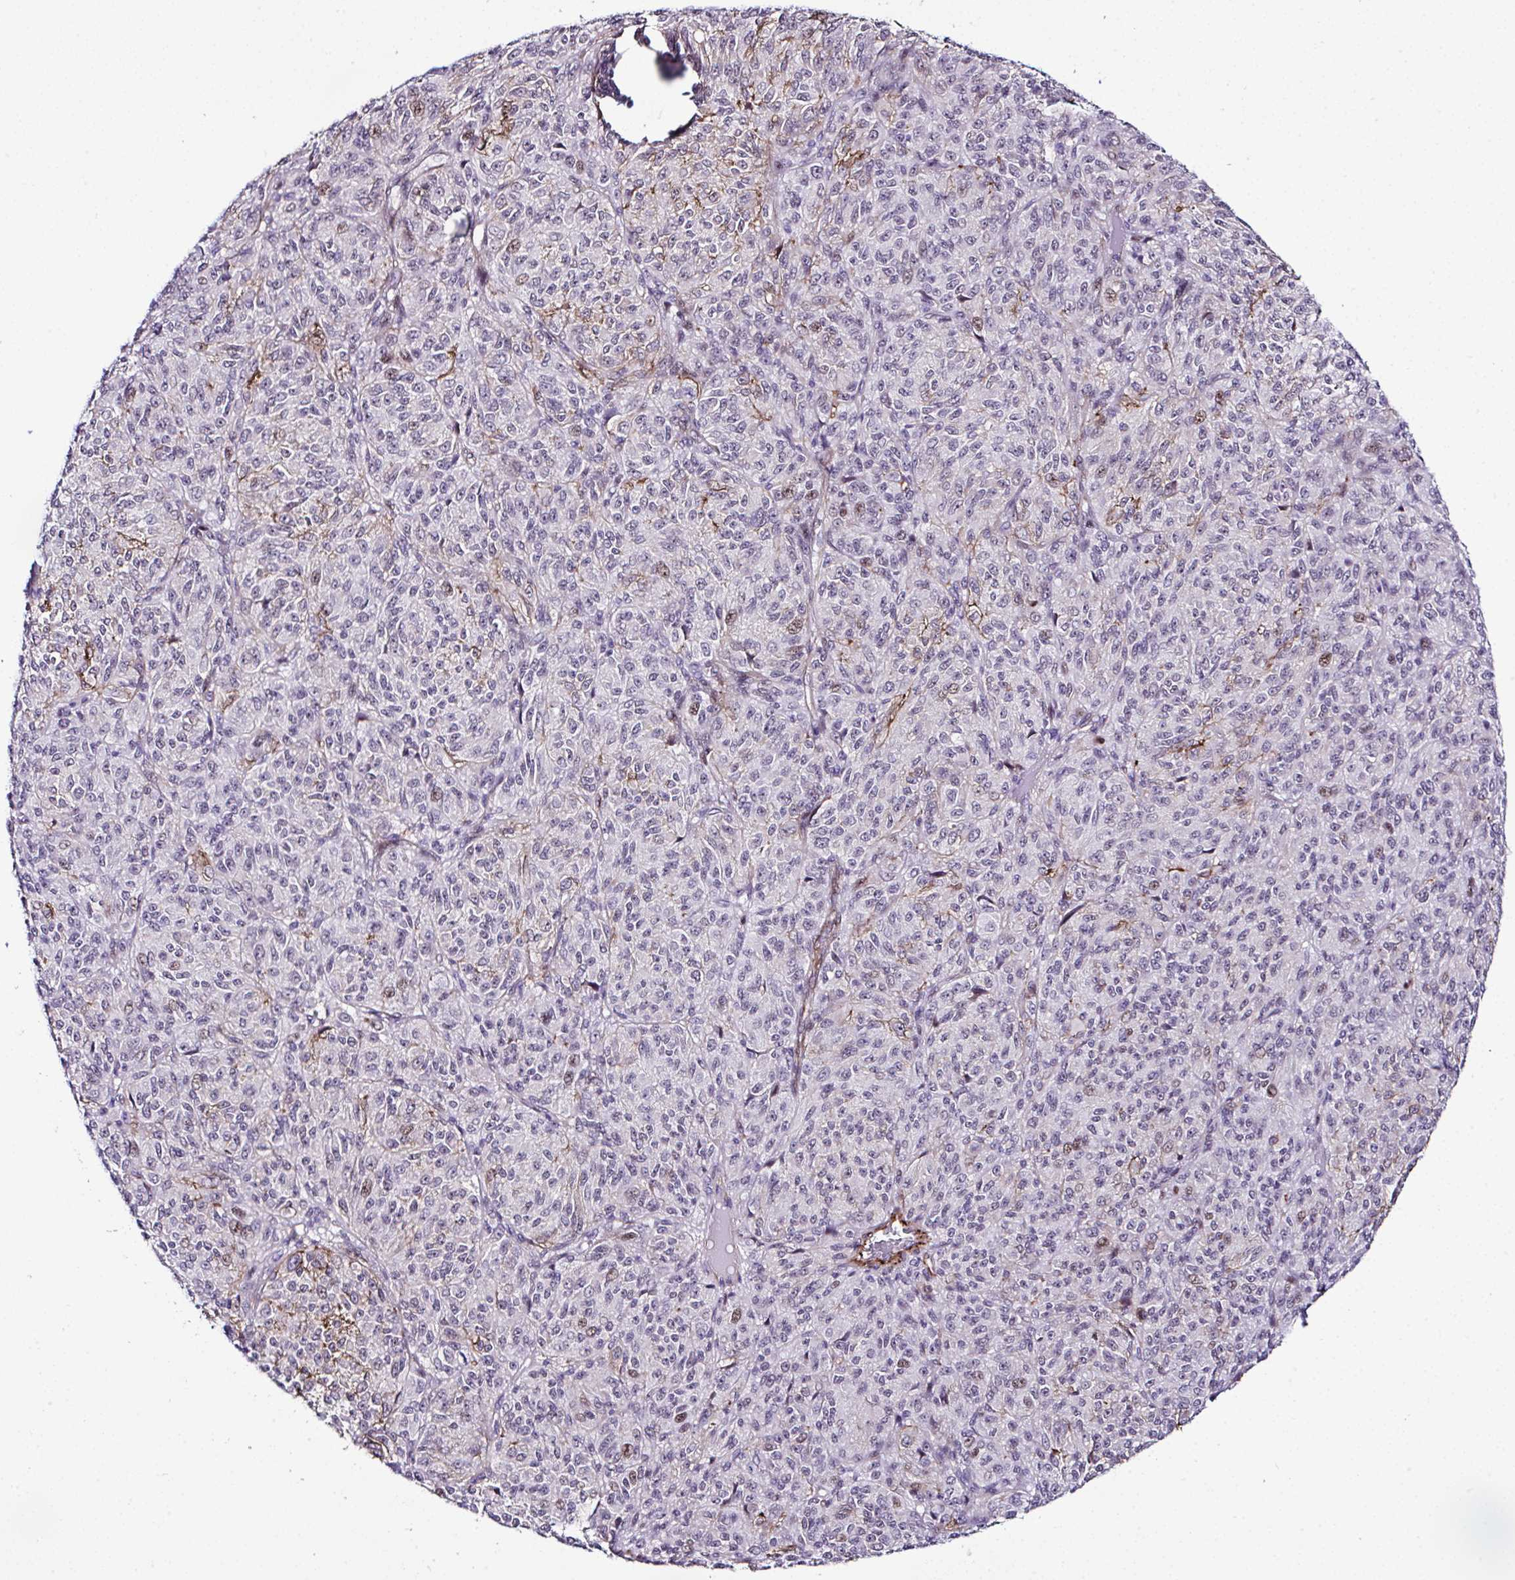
{"staining": {"intensity": "moderate", "quantity": "<25%", "location": "cytoplasmic/membranous,nuclear"}, "tissue": "melanoma", "cell_type": "Tumor cells", "image_type": "cancer", "snomed": [{"axis": "morphology", "description": "Malignant melanoma, Metastatic site"}, {"axis": "topography", "description": "Brain"}], "caption": "Melanoma was stained to show a protein in brown. There is low levels of moderate cytoplasmic/membranous and nuclear staining in approximately <25% of tumor cells. (Brightfield microscopy of DAB IHC at high magnification).", "gene": "FBXO34", "patient": {"sex": "female", "age": 56}}